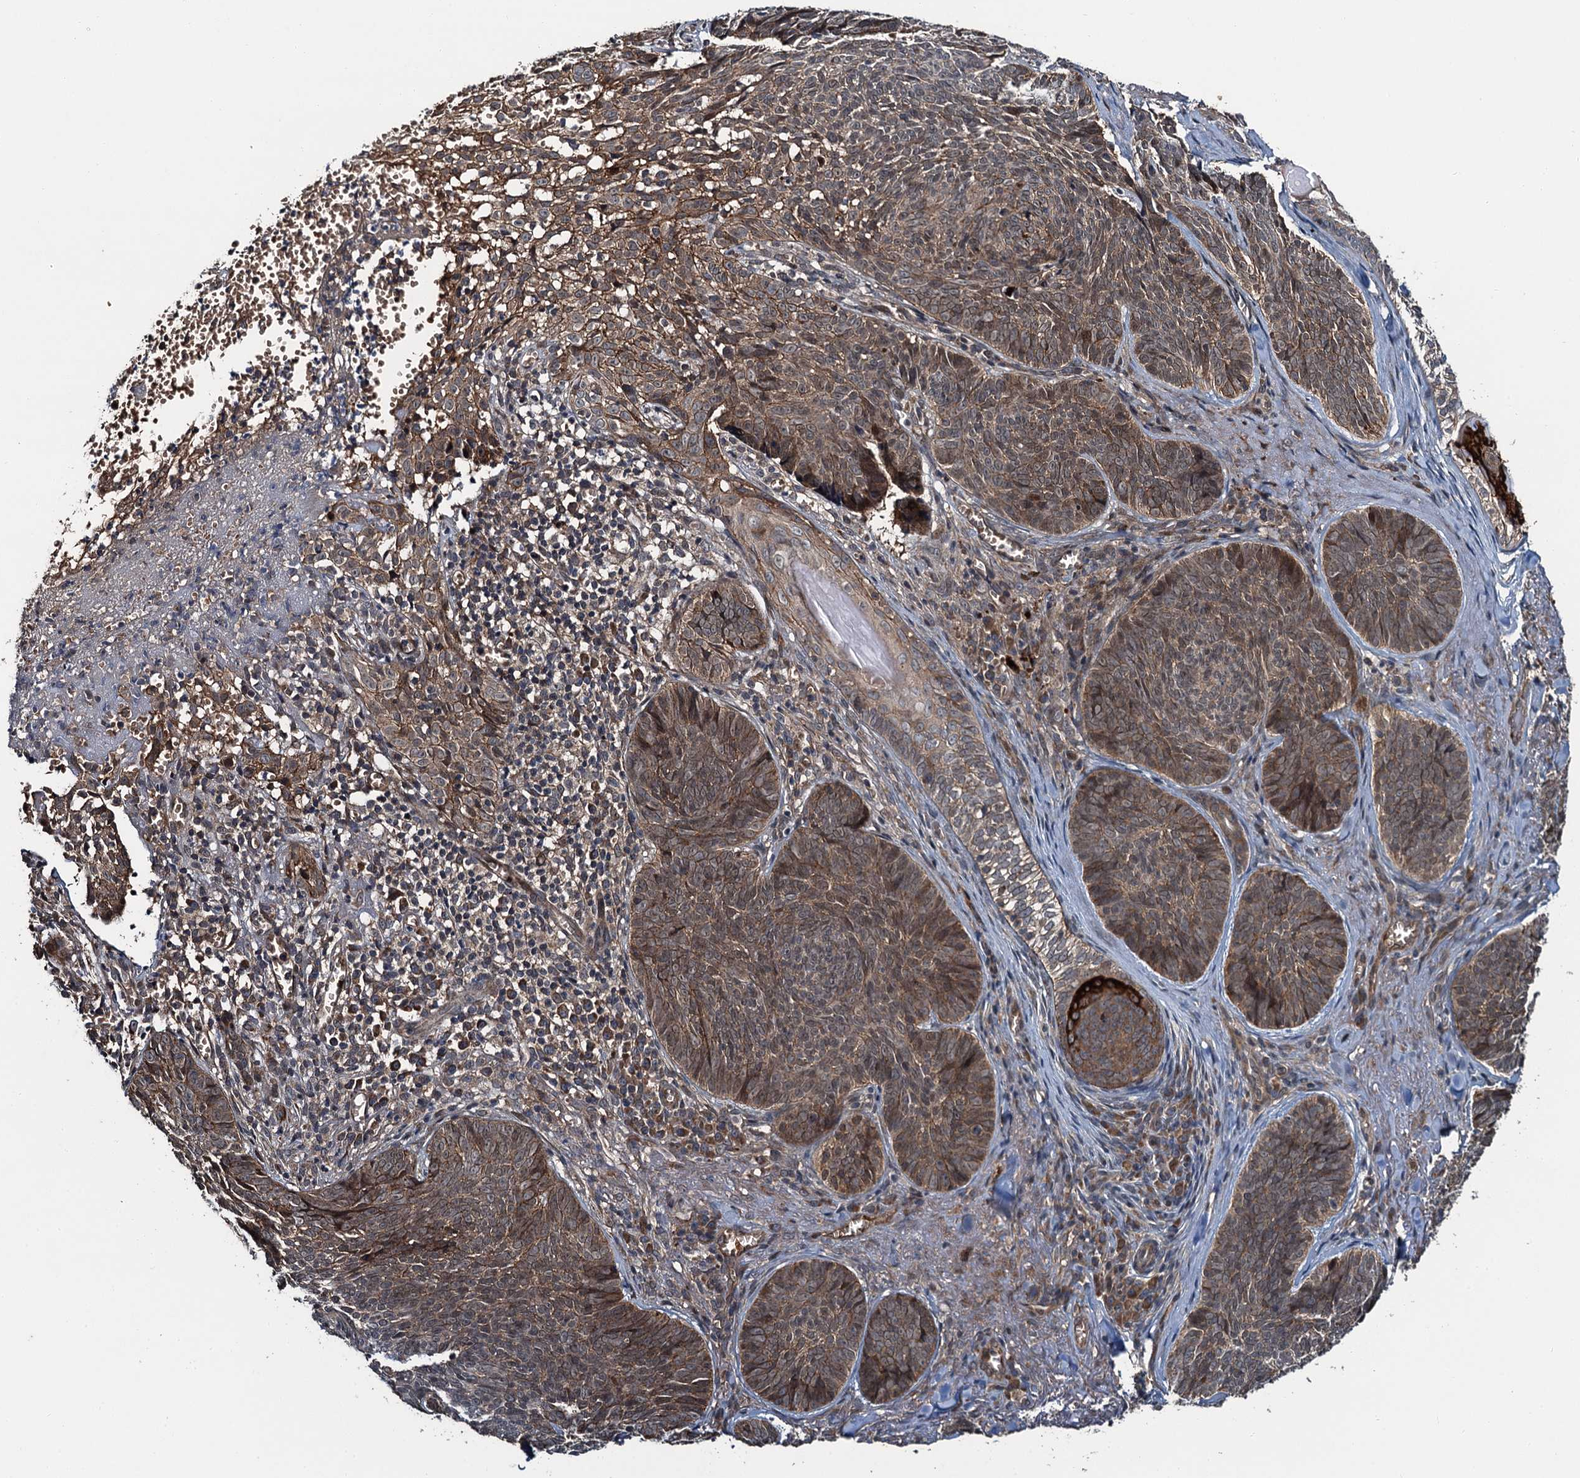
{"staining": {"intensity": "moderate", "quantity": ">75%", "location": "cytoplasmic/membranous"}, "tissue": "skin cancer", "cell_type": "Tumor cells", "image_type": "cancer", "snomed": [{"axis": "morphology", "description": "Basal cell carcinoma"}, {"axis": "topography", "description": "Skin"}], "caption": "Protein expression analysis of human skin cancer (basal cell carcinoma) reveals moderate cytoplasmic/membranous staining in approximately >75% of tumor cells. The staining was performed using DAB, with brown indicating positive protein expression. Nuclei are stained blue with hematoxylin.", "gene": "SNX32", "patient": {"sex": "female", "age": 74}}